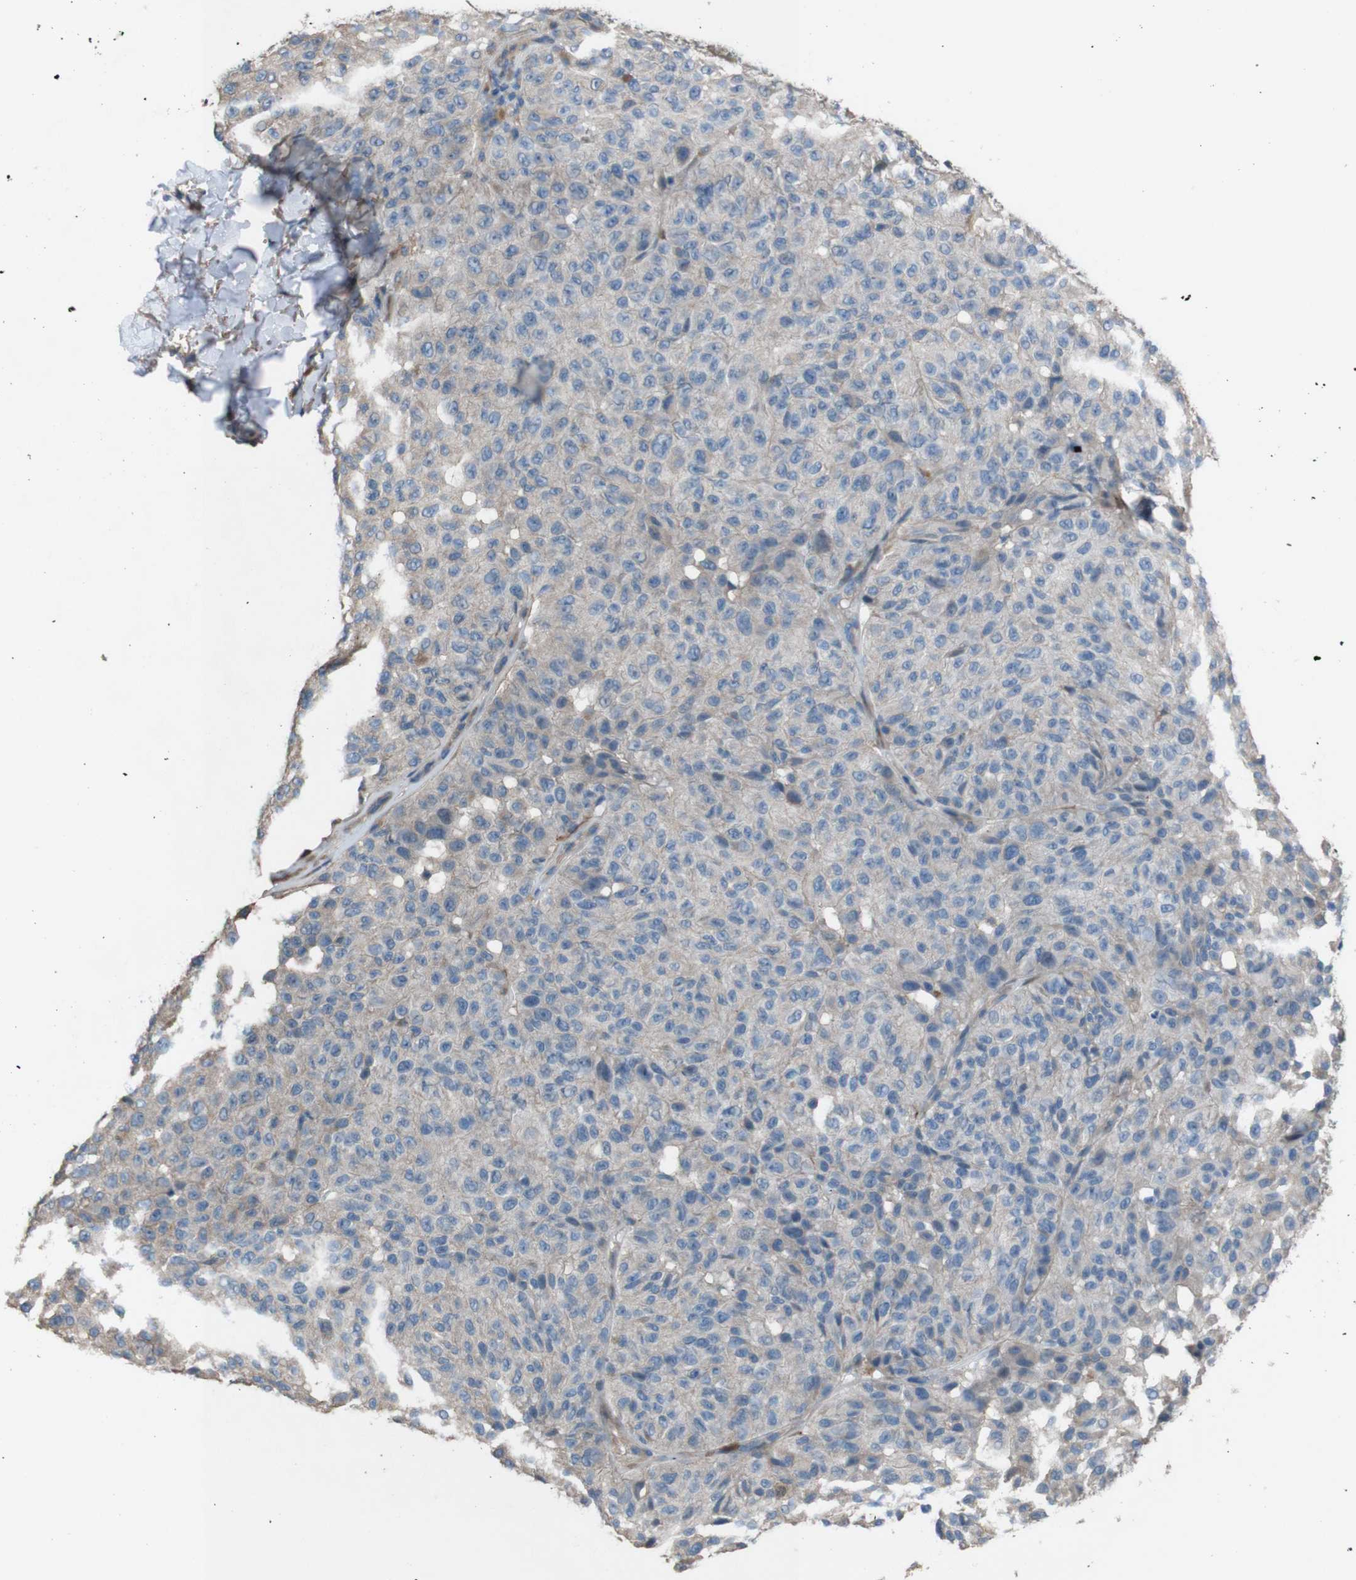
{"staining": {"intensity": "negative", "quantity": "none", "location": "none"}, "tissue": "melanoma", "cell_type": "Tumor cells", "image_type": "cancer", "snomed": [{"axis": "morphology", "description": "Malignant melanoma, NOS"}, {"axis": "topography", "description": "Skin"}], "caption": "Immunohistochemical staining of melanoma exhibits no significant expression in tumor cells.", "gene": "NAALADL2", "patient": {"sex": "female", "age": 46}}